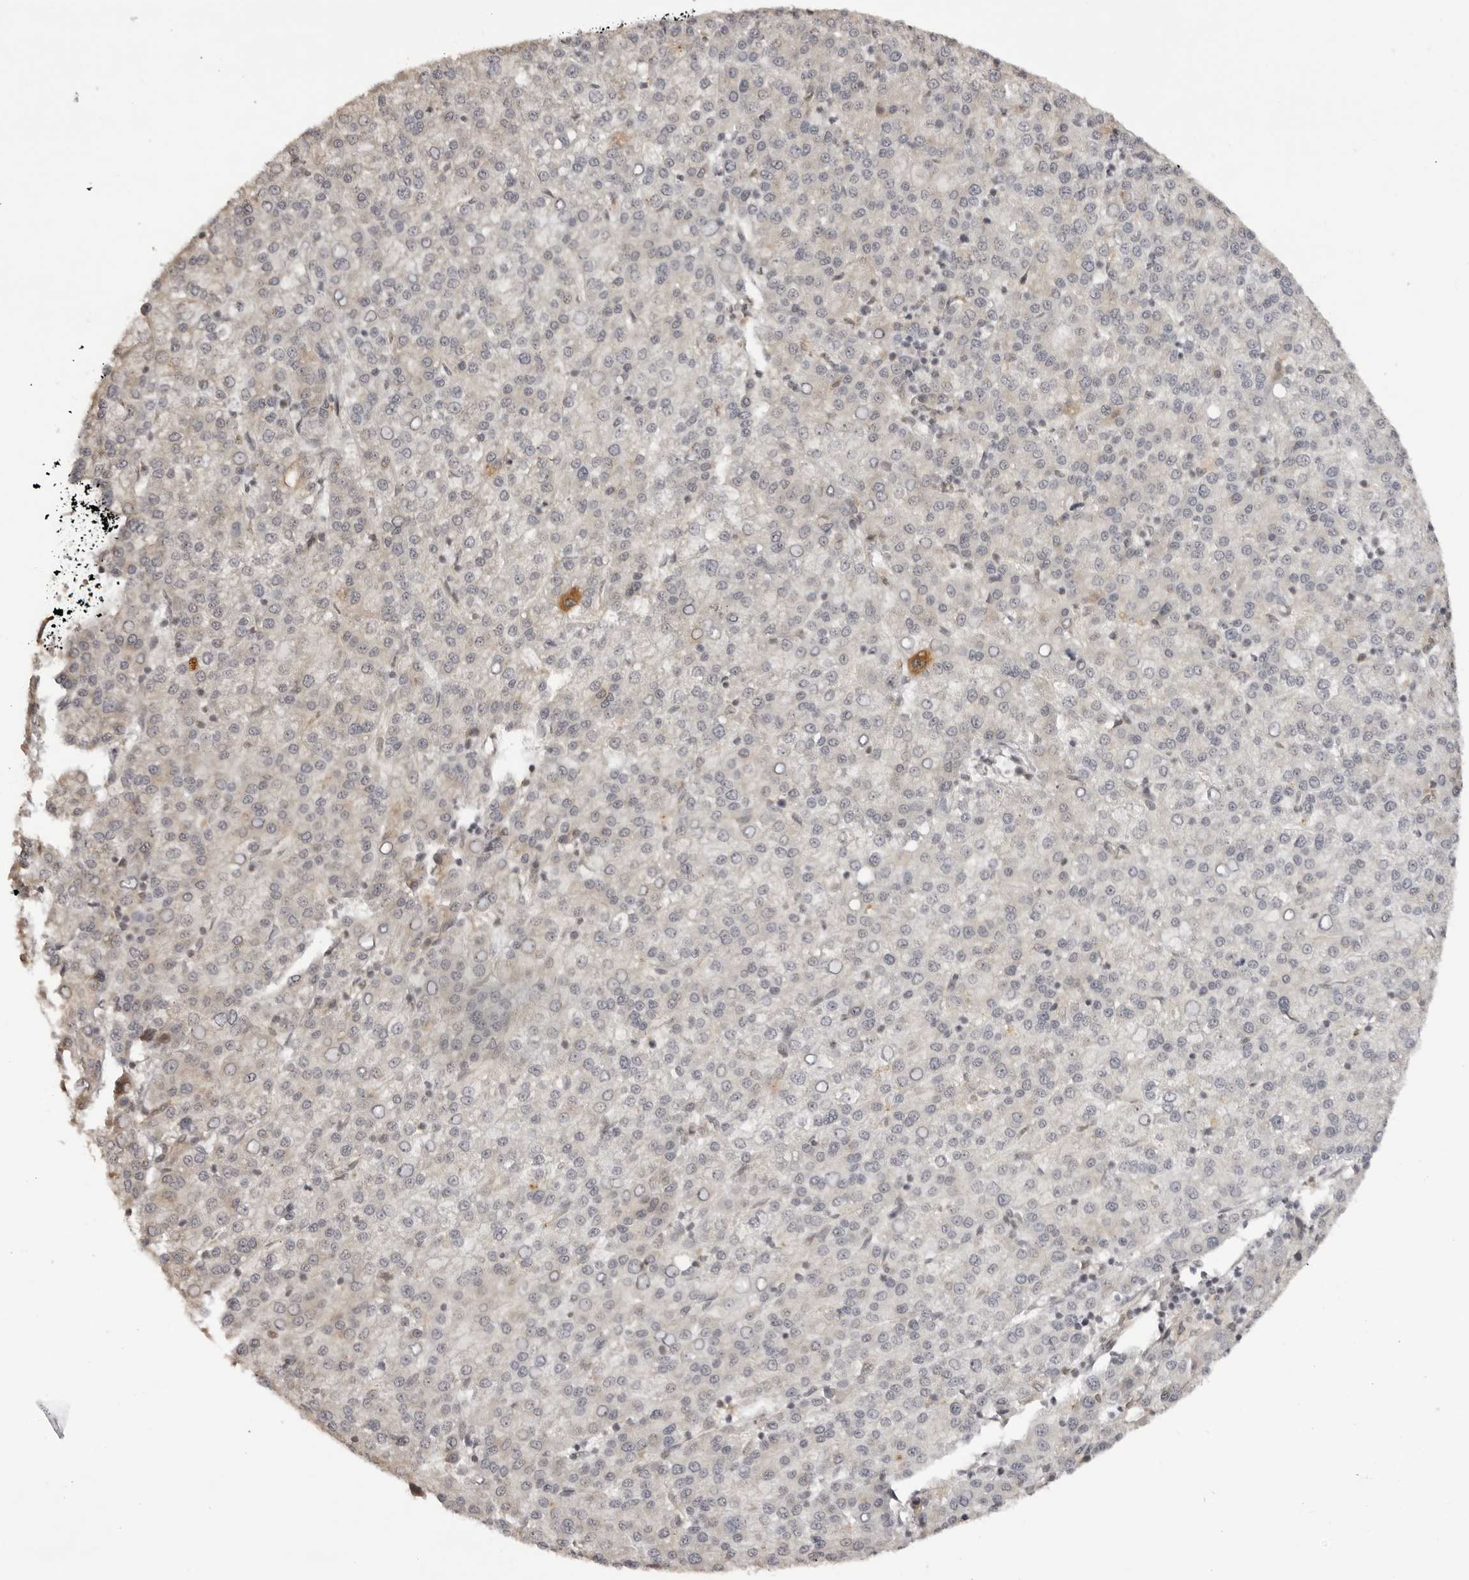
{"staining": {"intensity": "negative", "quantity": "none", "location": "none"}, "tissue": "liver cancer", "cell_type": "Tumor cells", "image_type": "cancer", "snomed": [{"axis": "morphology", "description": "Carcinoma, Hepatocellular, NOS"}, {"axis": "topography", "description": "Liver"}], "caption": "An immunohistochemistry (IHC) micrograph of liver hepatocellular carcinoma is shown. There is no staining in tumor cells of liver hepatocellular carcinoma.", "gene": "DYNLT5", "patient": {"sex": "female", "age": 58}}